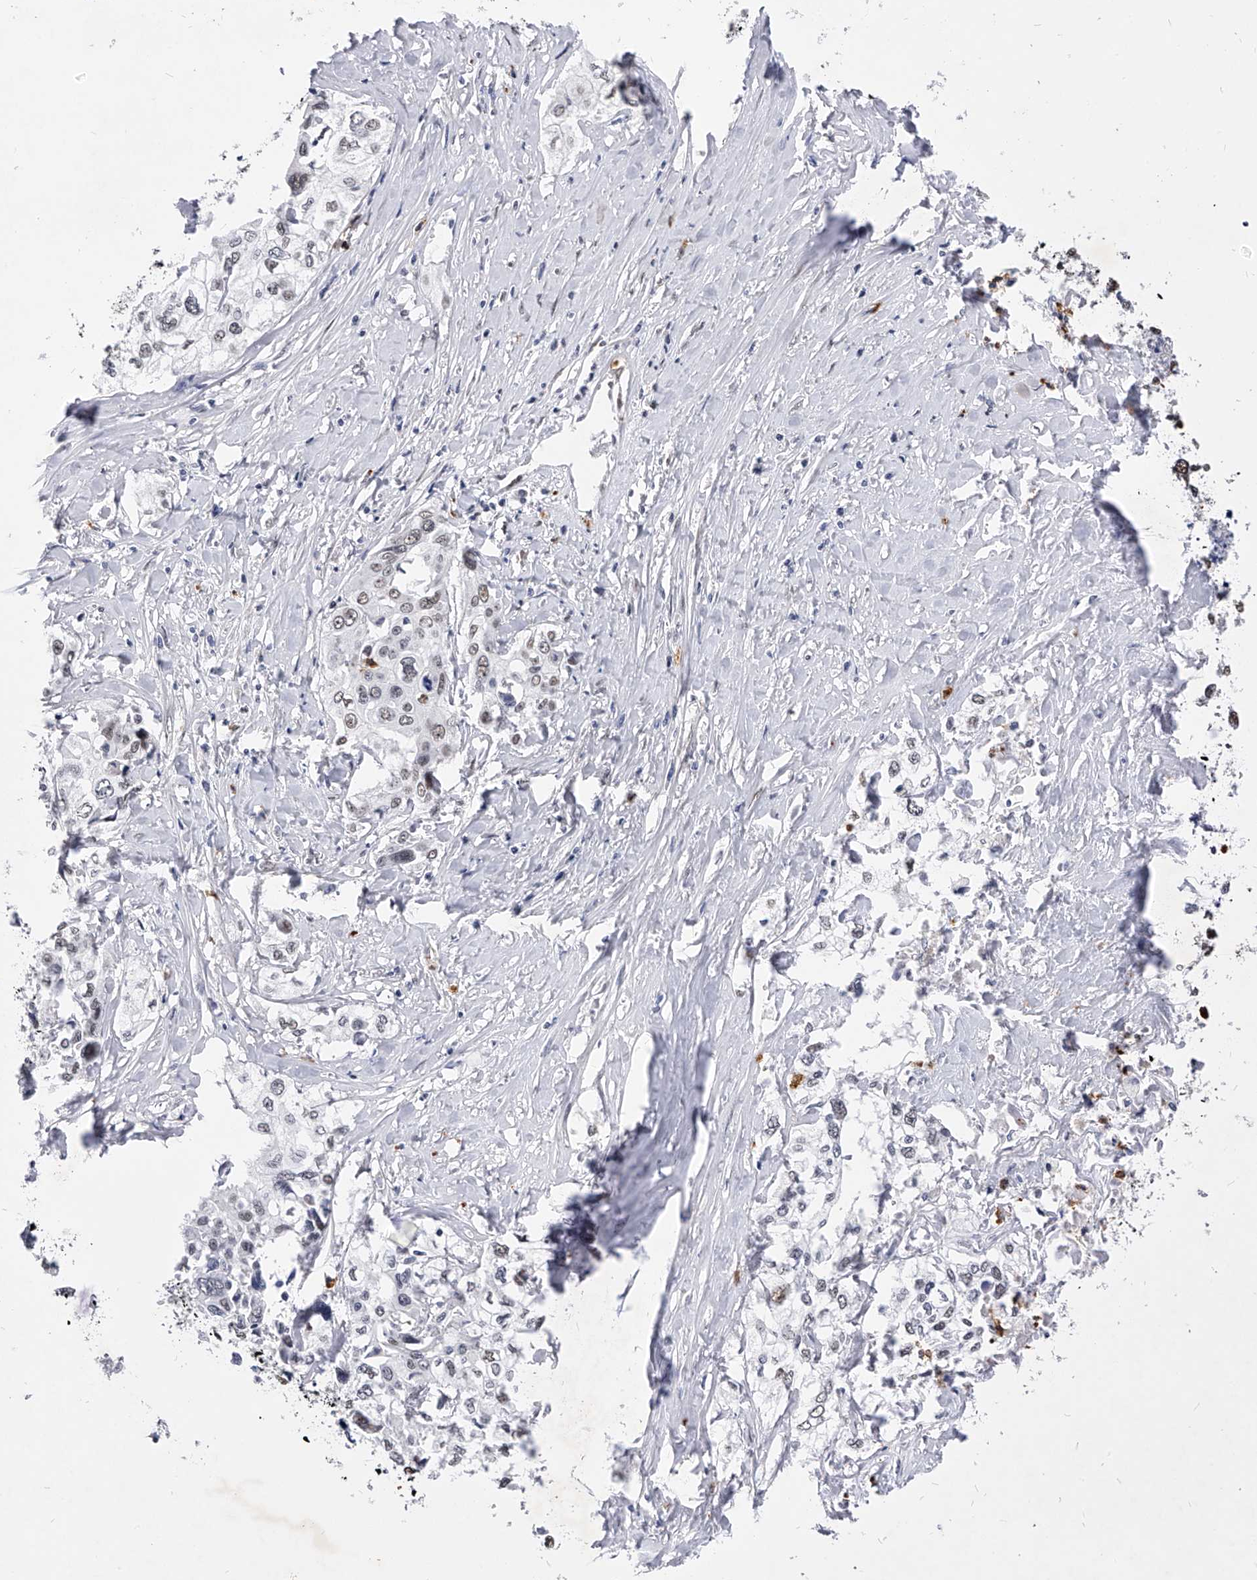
{"staining": {"intensity": "moderate", "quantity": "<25%", "location": "nuclear"}, "tissue": "cervical cancer", "cell_type": "Tumor cells", "image_type": "cancer", "snomed": [{"axis": "morphology", "description": "Squamous cell carcinoma, NOS"}, {"axis": "topography", "description": "Cervix"}], "caption": "The immunohistochemical stain labels moderate nuclear staining in tumor cells of cervical squamous cell carcinoma tissue.", "gene": "TESK2", "patient": {"sex": "female", "age": 31}}